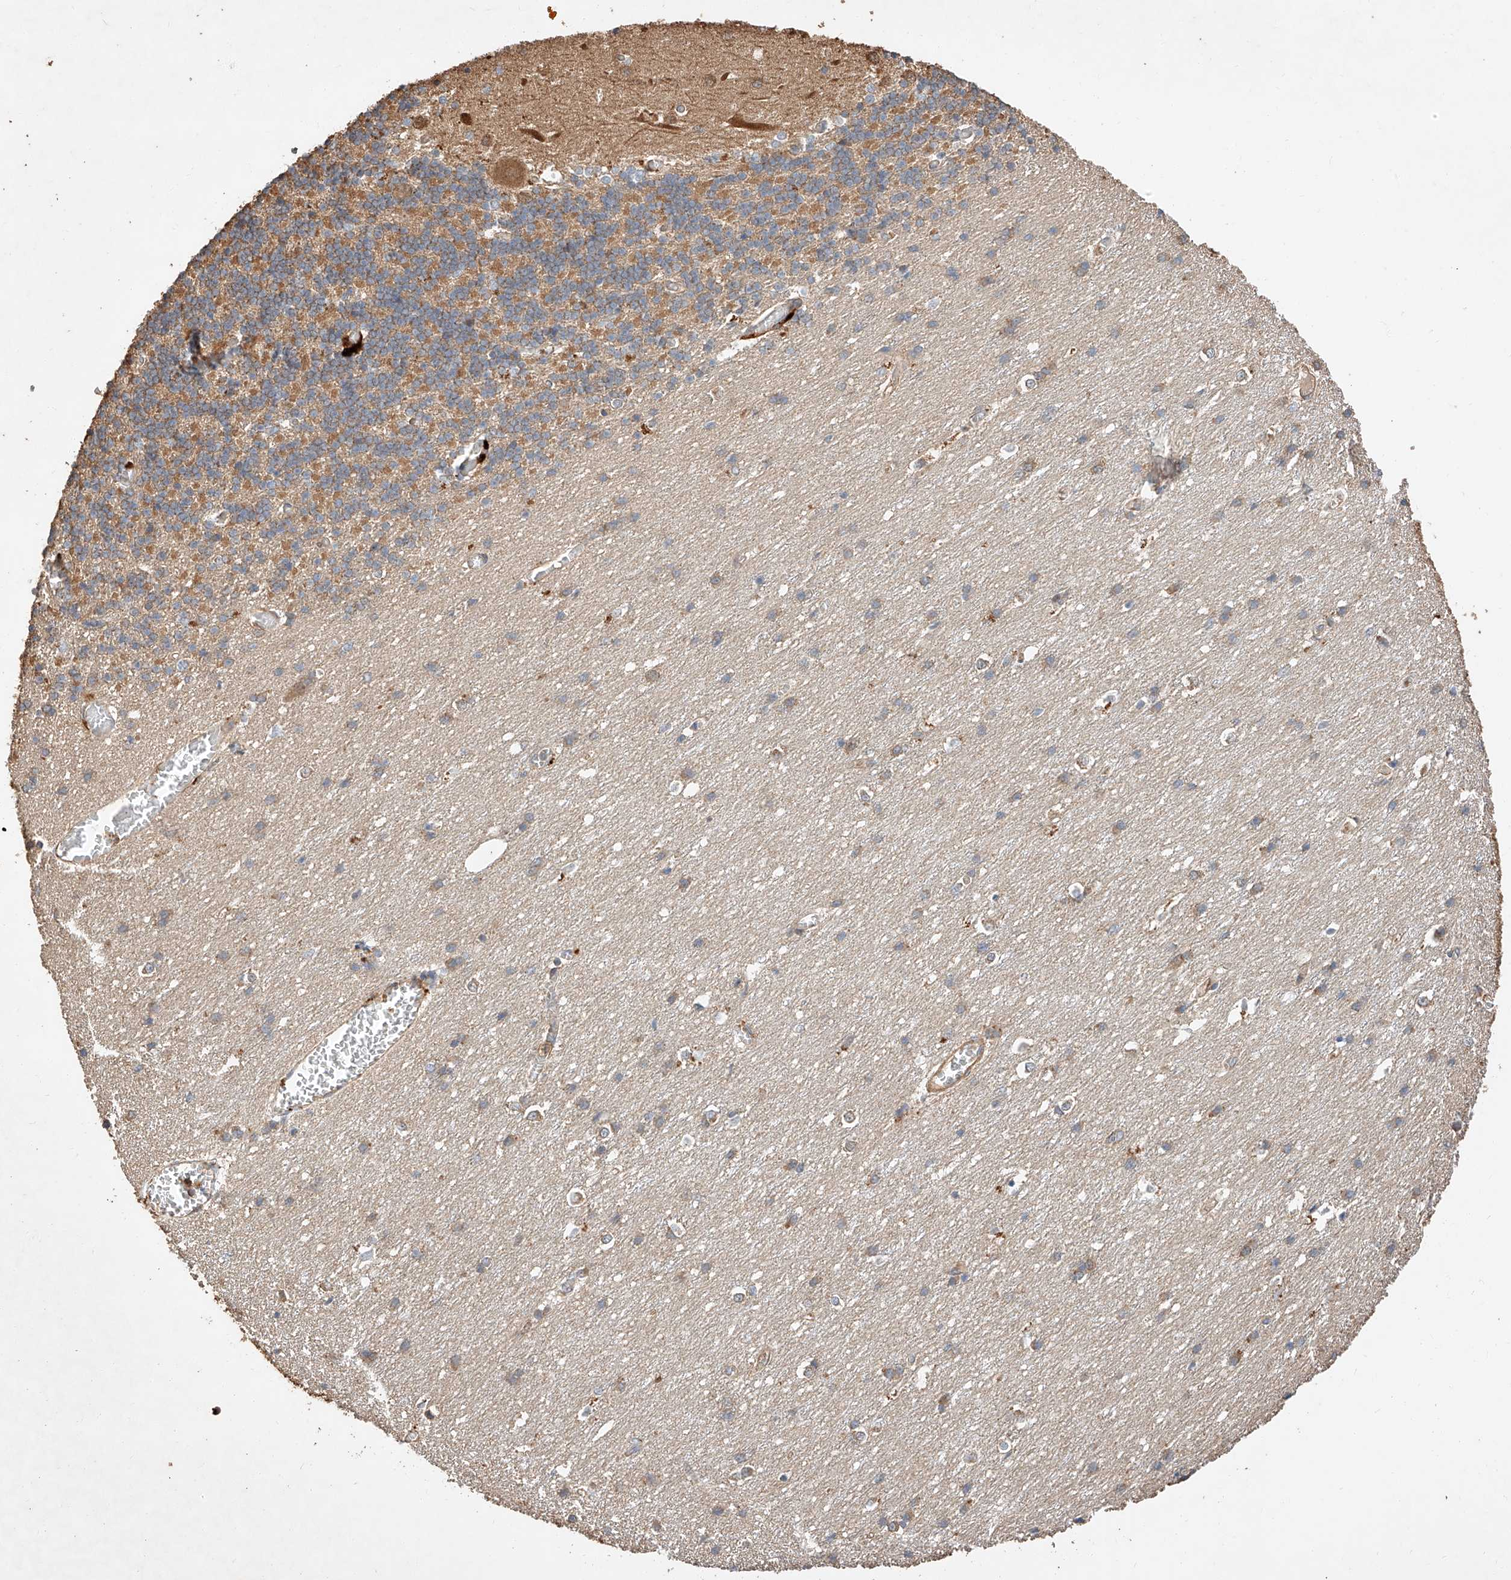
{"staining": {"intensity": "weak", "quantity": "<25%", "location": "cytoplasmic/membranous"}, "tissue": "cerebellum", "cell_type": "Cells in granular layer", "image_type": "normal", "snomed": [{"axis": "morphology", "description": "Normal tissue, NOS"}, {"axis": "topography", "description": "Cerebellum"}], "caption": "The photomicrograph displays no staining of cells in granular layer in unremarkable cerebellum. (DAB (3,3'-diaminobenzidine) IHC visualized using brightfield microscopy, high magnification).", "gene": "GHDC", "patient": {"sex": "male", "age": 37}}